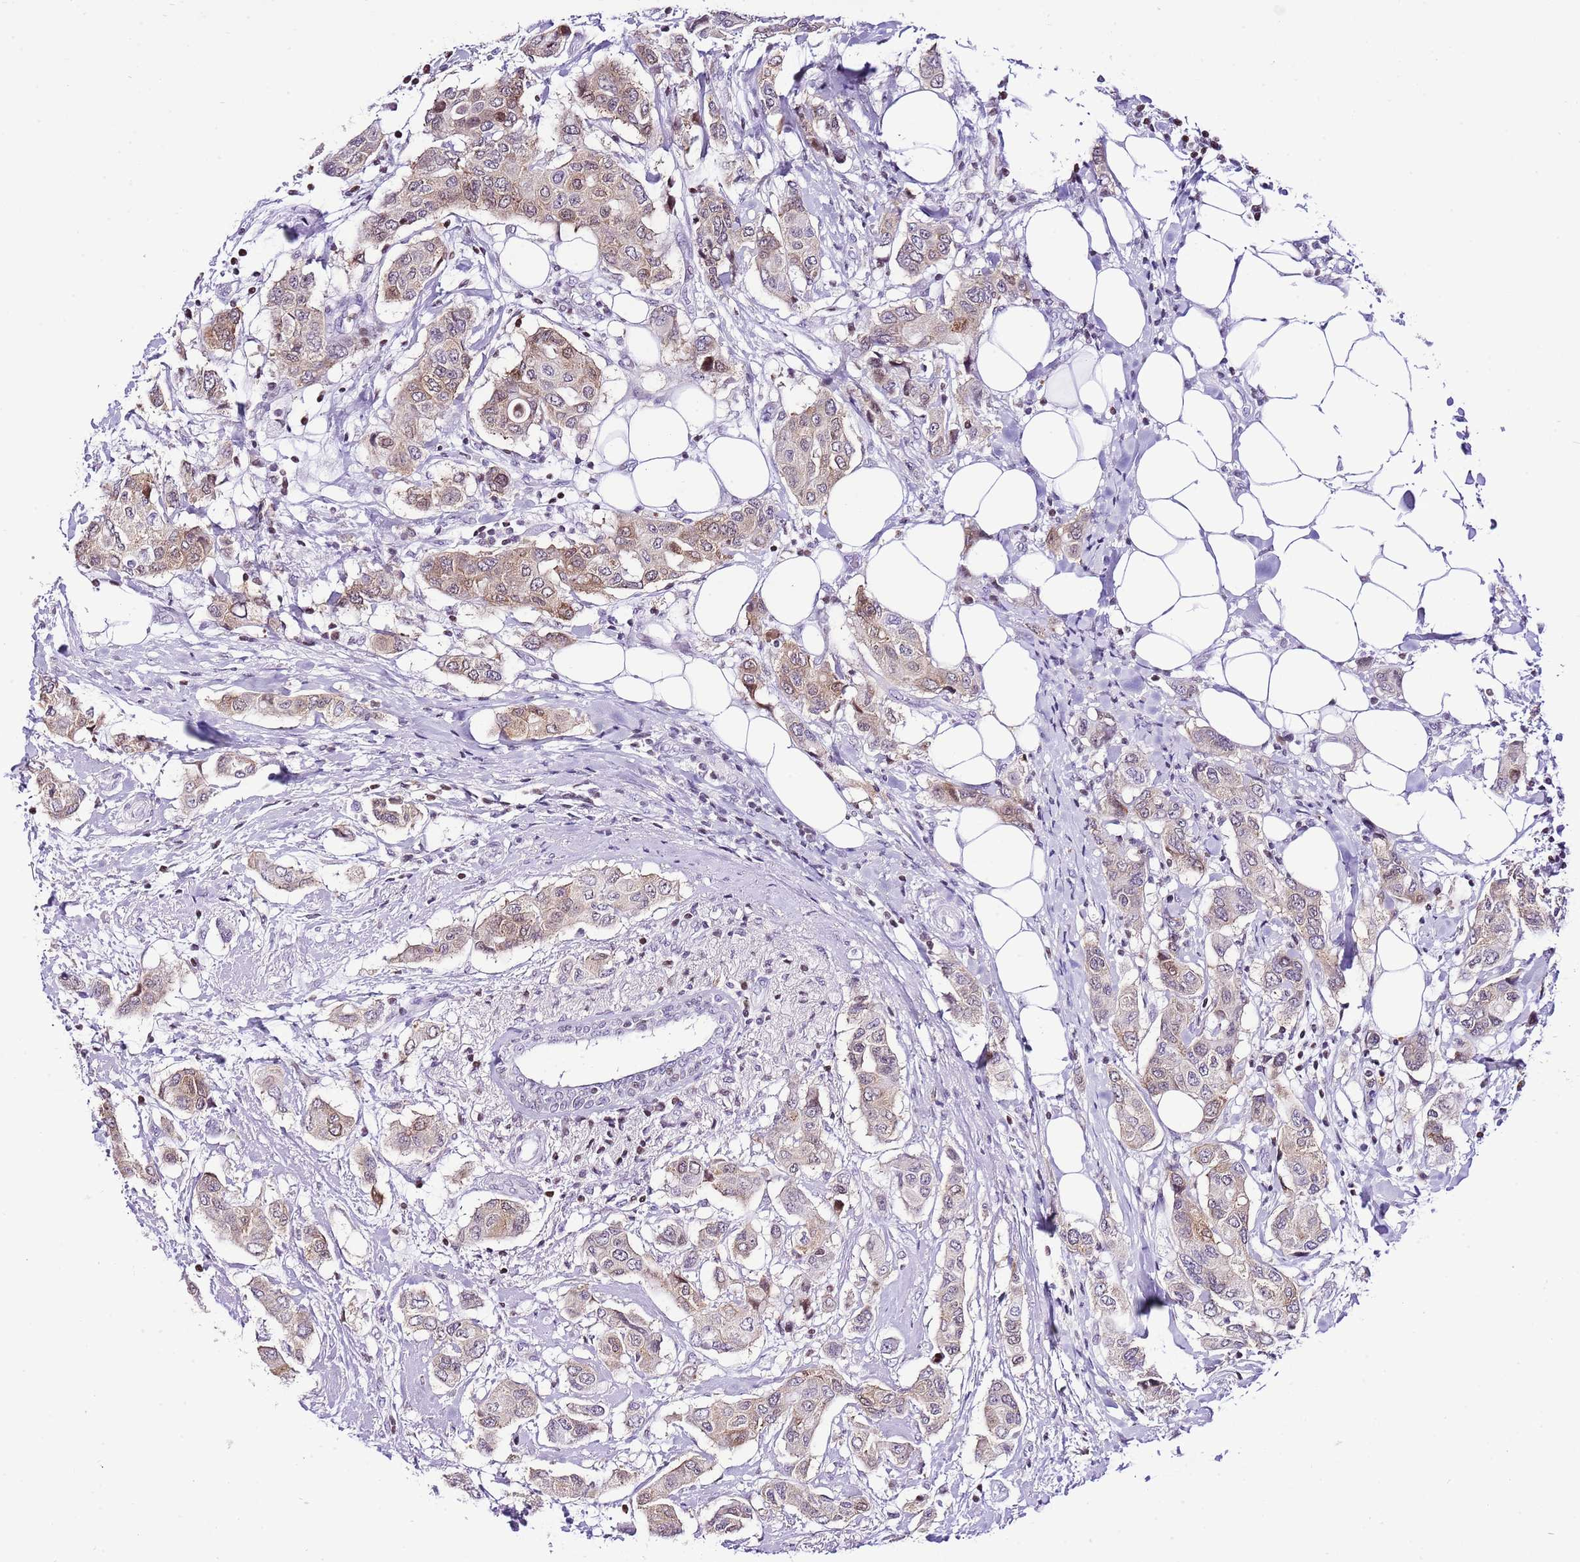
{"staining": {"intensity": "weak", "quantity": ">75%", "location": "cytoplasmic/membranous,nuclear"}, "tissue": "breast cancer", "cell_type": "Tumor cells", "image_type": "cancer", "snomed": [{"axis": "morphology", "description": "Lobular carcinoma"}, {"axis": "topography", "description": "Breast"}], "caption": "This micrograph demonstrates immunohistochemistry staining of human breast lobular carcinoma, with low weak cytoplasmic/membranous and nuclear staining in approximately >75% of tumor cells.", "gene": "PRR15", "patient": {"sex": "female", "age": 51}}